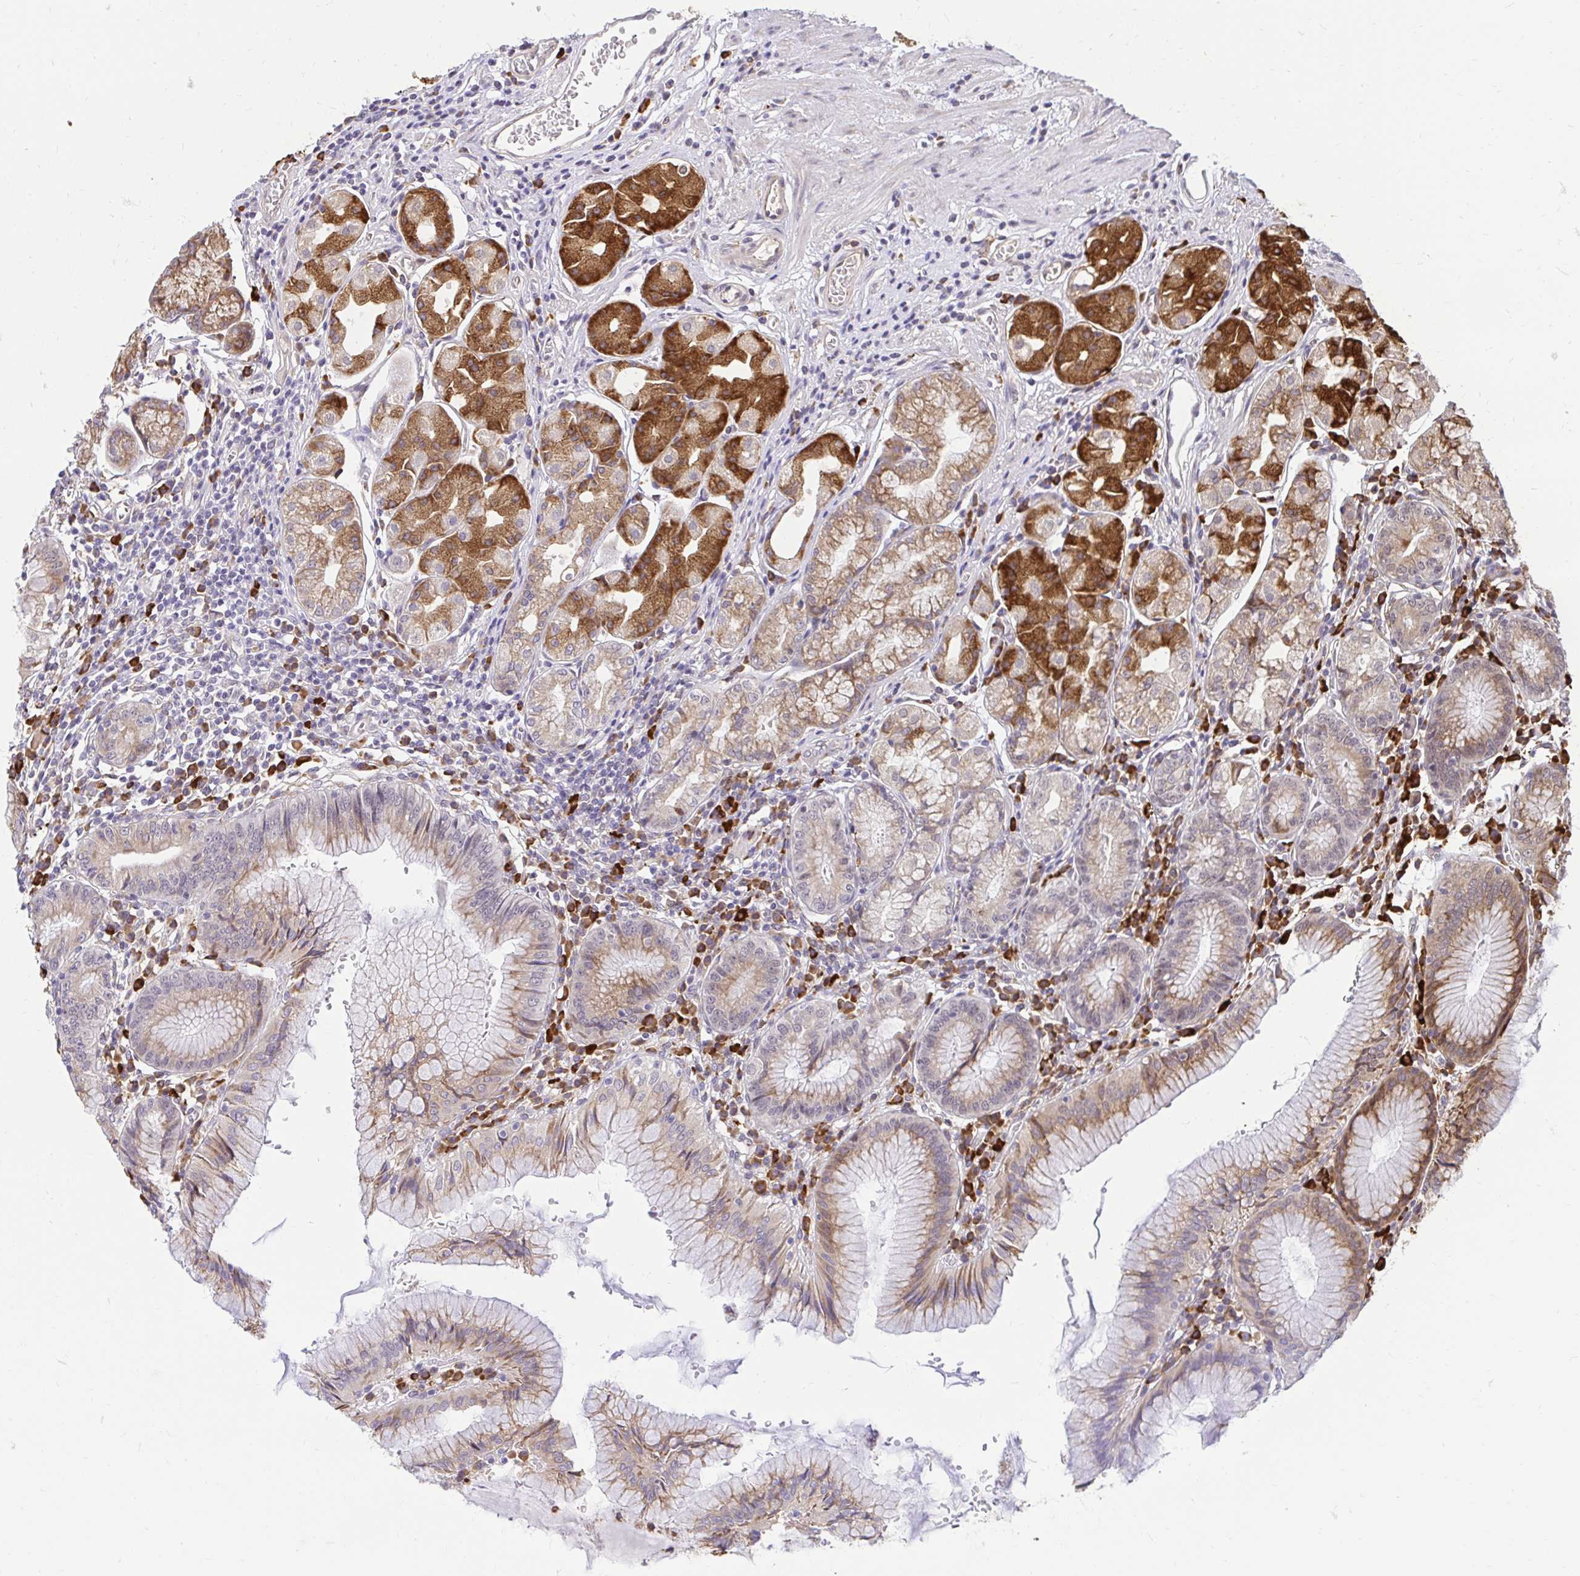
{"staining": {"intensity": "strong", "quantity": "25%-75%", "location": "cytoplasmic/membranous"}, "tissue": "stomach", "cell_type": "Glandular cells", "image_type": "normal", "snomed": [{"axis": "morphology", "description": "Normal tissue, NOS"}, {"axis": "topography", "description": "Stomach"}], "caption": "Glandular cells demonstrate high levels of strong cytoplasmic/membranous staining in approximately 25%-75% of cells in unremarkable stomach. (DAB = brown stain, brightfield microscopy at high magnification).", "gene": "NAALAD2", "patient": {"sex": "male", "age": 55}}